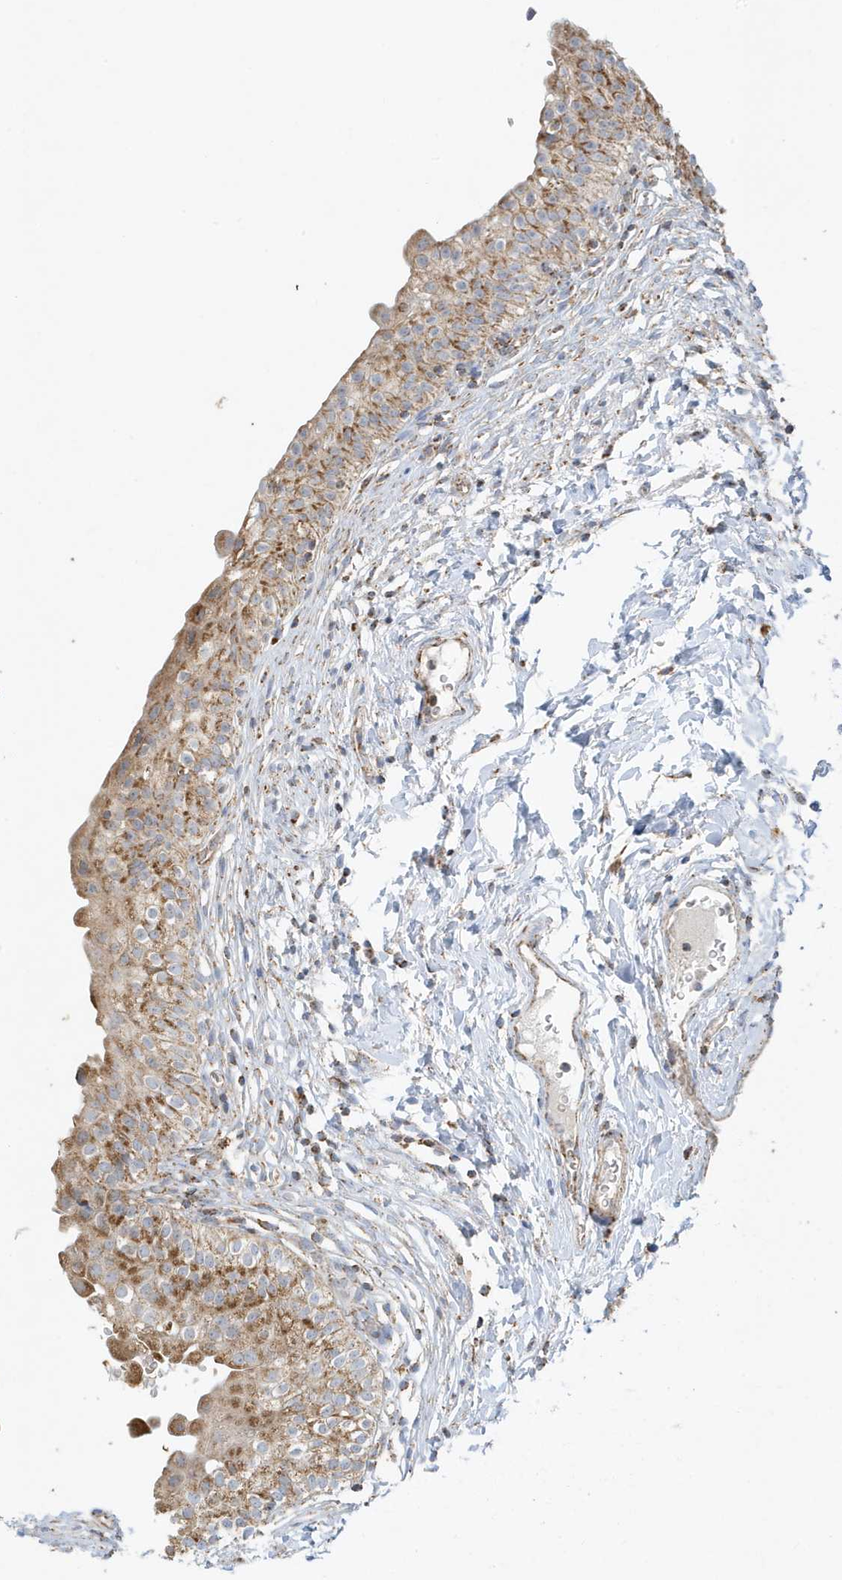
{"staining": {"intensity": "moderate", "quantity": ">75%", "location": "cytoplasmic/membranous"}, "tissue": "urinary bladder", "cell_type": "Urothelial cells", "image_type": "normal", "snomed": [{"axis": "morphology", "description": "Normal tissue, NOS"}, {"axis": "topography", "description": "Urinary bladder"}], "caption": "Immunohistochemical staining of benign urinary bladder displays >75% levels of moderate cytoplasmic/membranous protein expression in approximately >75% of urothelial cells. (IHC, brightfield microscopy, high magnification).", "gene": "ATP5ME", "patient": {"sex": "male", "age": 55}}